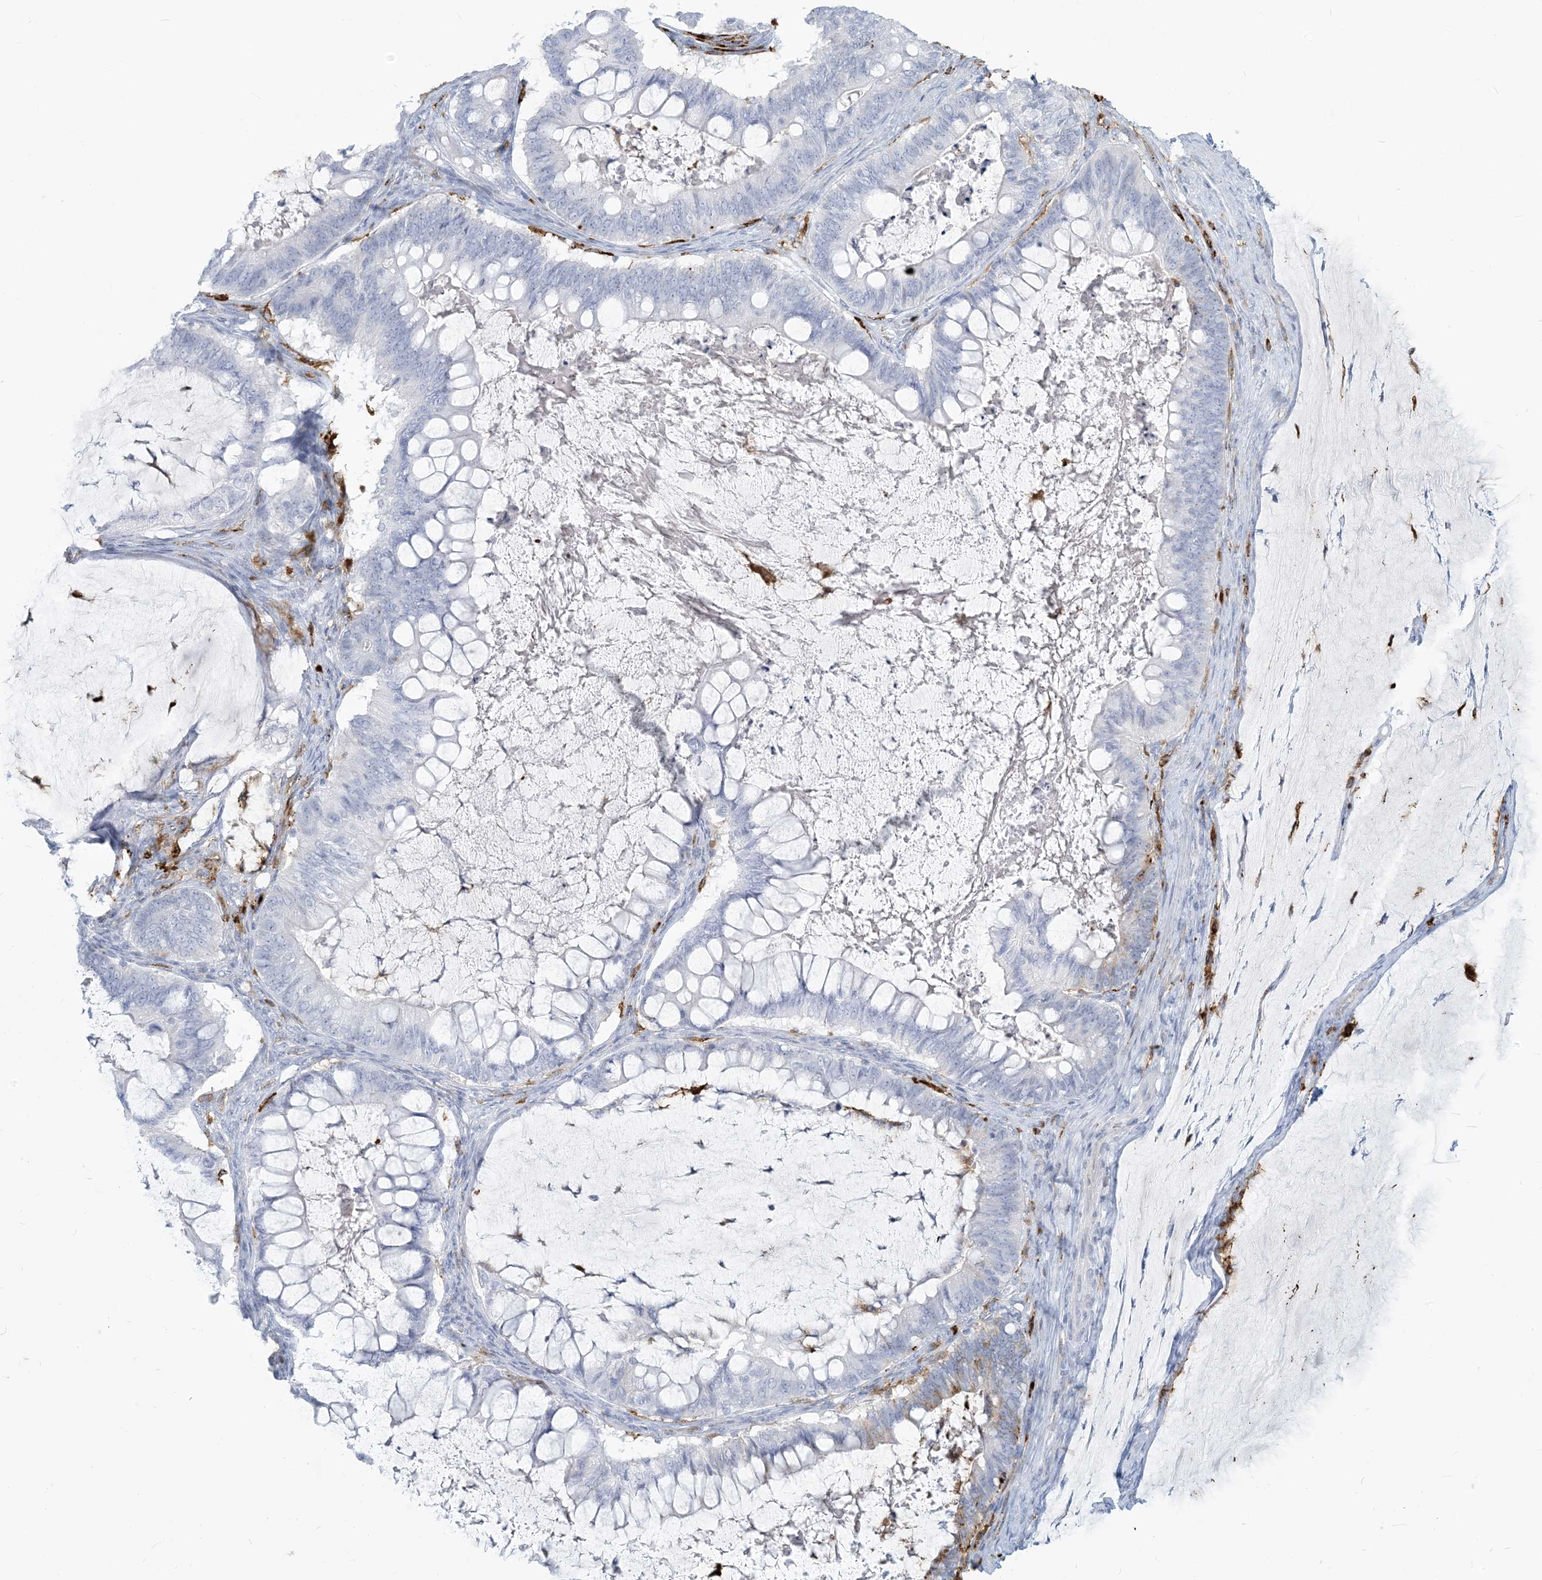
{"staining": {"intensity": "negative", "quantity": "none", "location": "none"}, "tissue": "ovarian cancer", "cell_type": "Tumor cells", "image_type": "cancer", "snomed": [{"axis": "morphology", "description": "Cystadenocarcinoma, mucinous, NOS"}, {"axis": "topography", "description": "Ovary"}], "caption": "An immunohistochemistry image of mucinous cystadenocarcinoma (ovarian) is shown. There is no staining in tumor cells of mucinous cystadenocarcinoma (ovarian). The staining was performed using DAB (3,3'-diaminobenzidine) to visualize the protein expression in brown, while the nuclei were stained in blue with hematoxylin (Magnification: 20x).", "gene": "HLA-DRB1", "patient": {"sex": "female", "age": 61}}